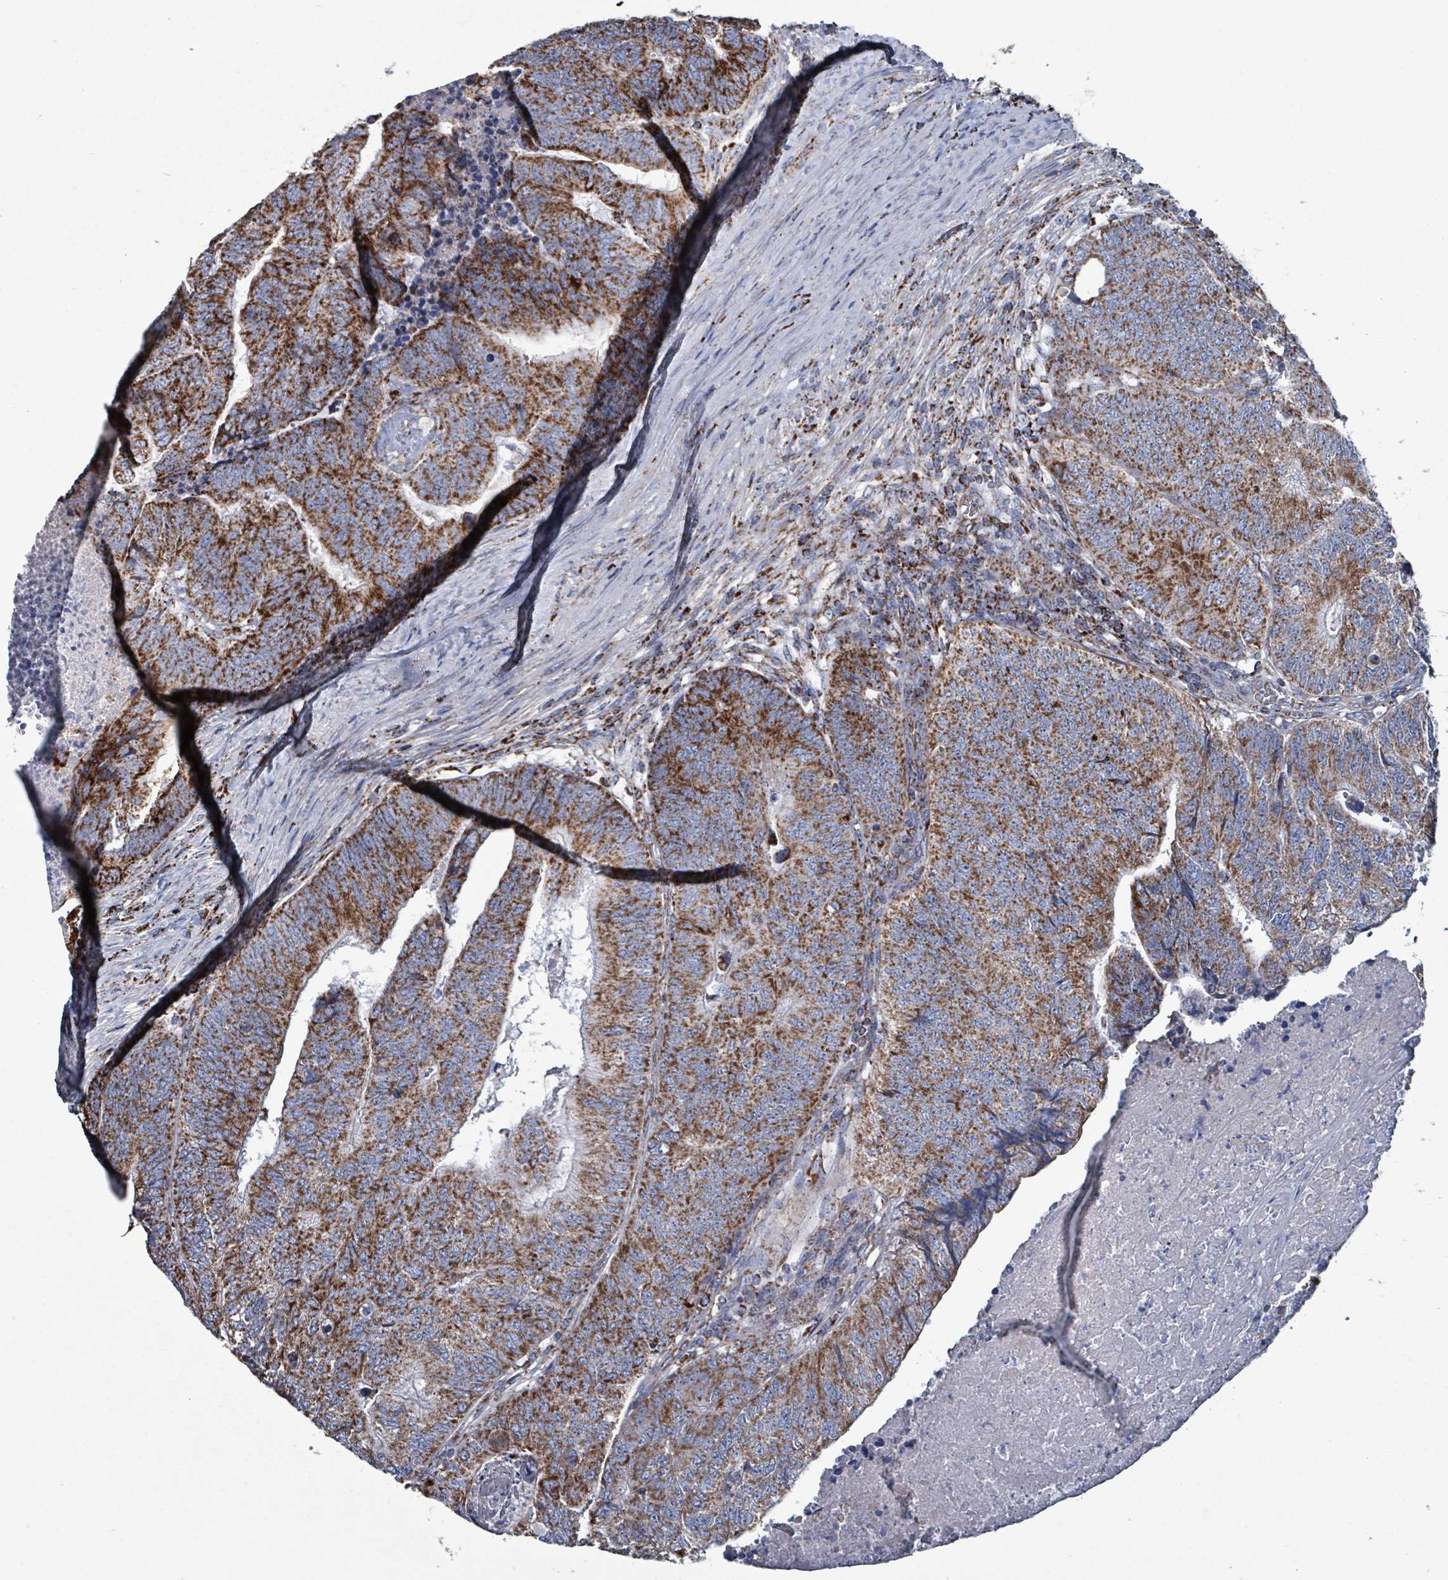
{"staining": {"intensity": "strong", "quantity": ">75%", "location": "cytoplasmic/membranous"}, "tissue": "colorectal cancer", "cell_type": "Tumor cells", "image_type": "cancer", "snomed": [{"axis": "morphology", "description": "Adenocarcinoma, NOS"}, {"axis": "topography", "description": "Colon"}], "caption": "Immunohistochemical staining of colorectal cancer displays strong cytoplasmic/membranous protein staining in about >75% of tumor cells. The staining was performed using DAB, with brown indicating positive protein expression. Nuclei are stained blue with hematoxylin.", "gene": "IDH3B", "patient": {"sex": "female", "age": 67}}